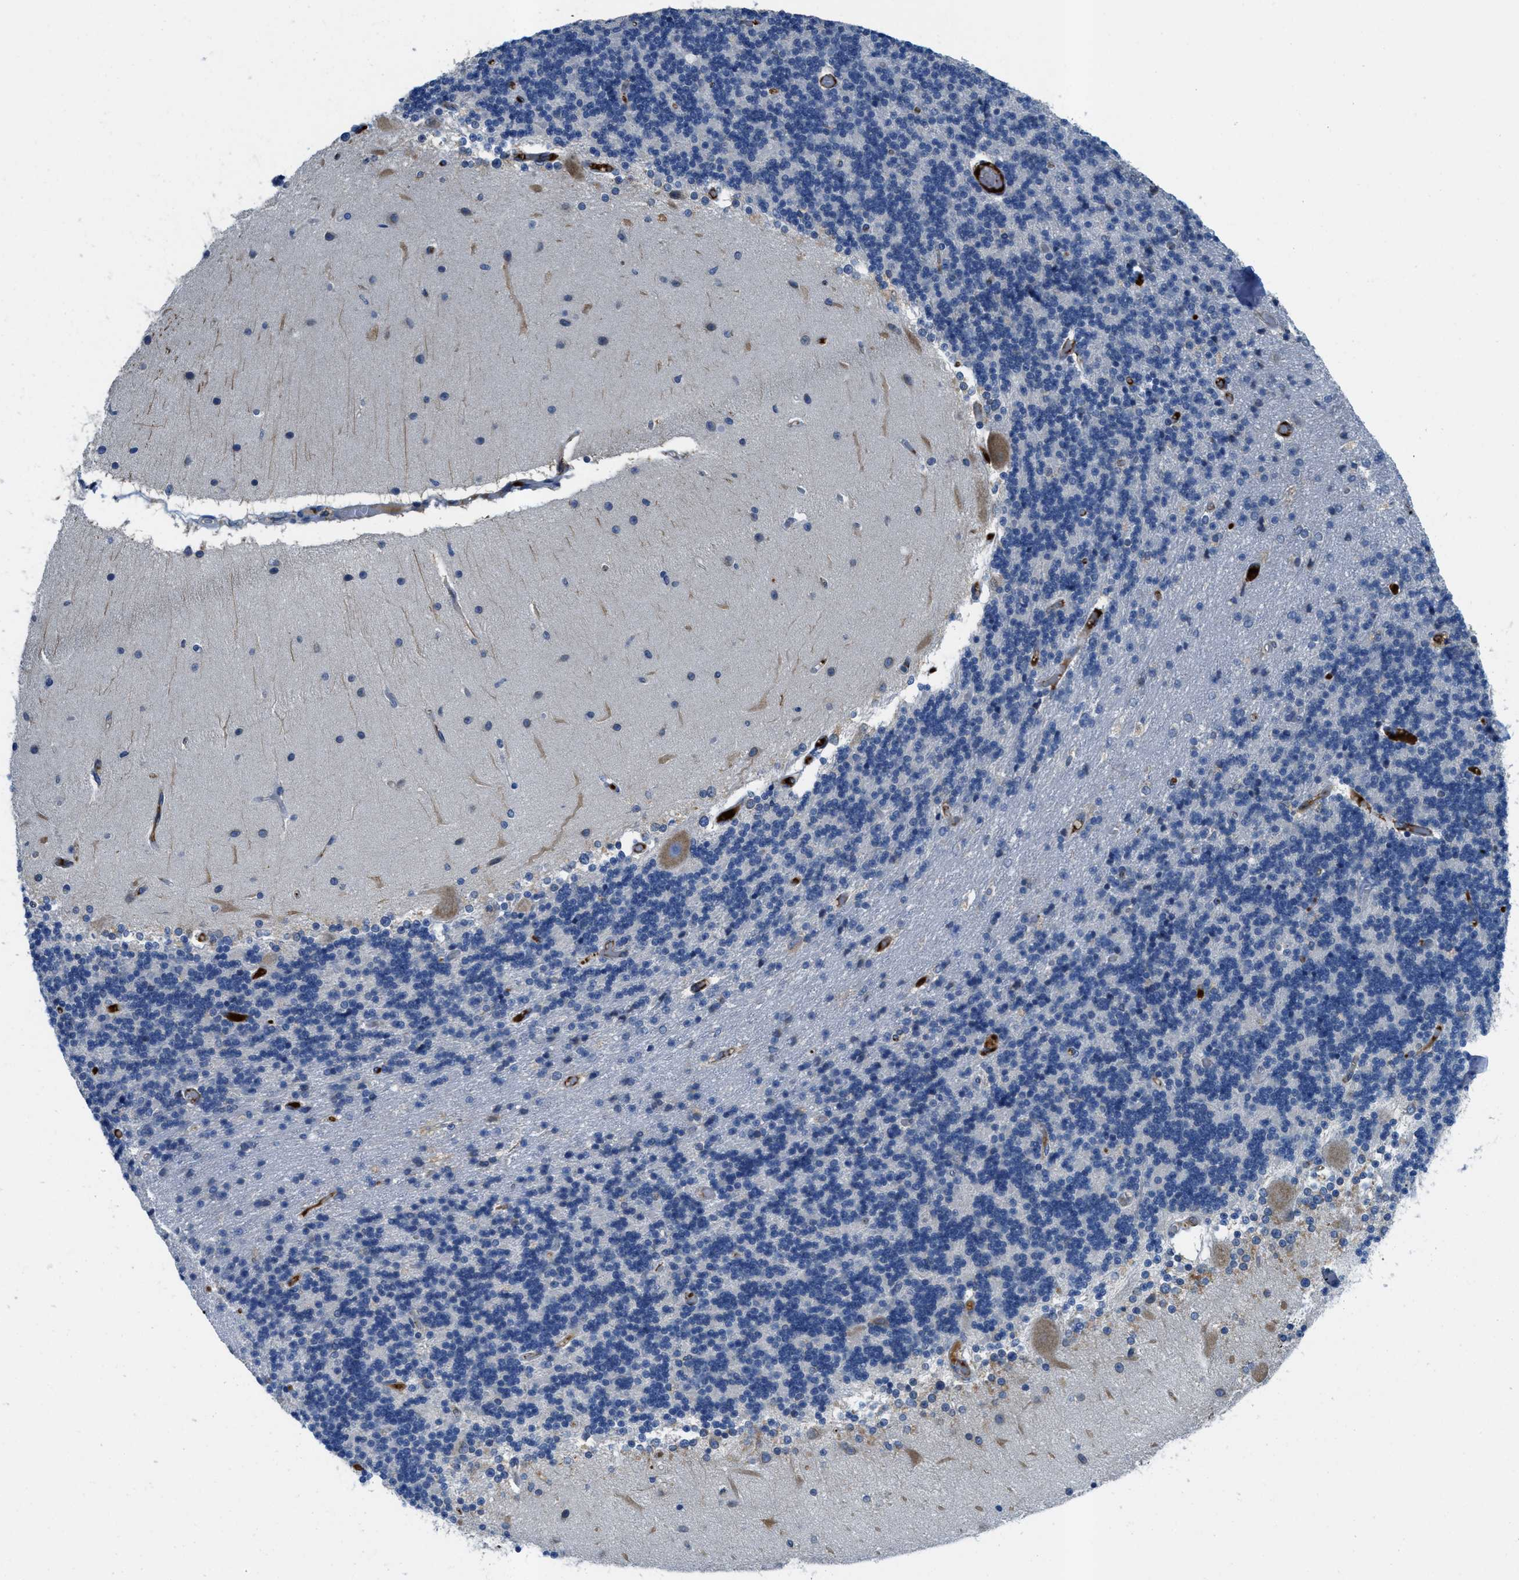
{"staining": {"intensity": "negative", "quantity": "none", "location": "none"}, "tissue": "cerebellum", "cell_type": "Cells in granular layer", "image_type": "normal", "snomed": [{"axis": "morphology", "description": "Normal tissue, NOS"}, {"axis": "topography", "description": "Cerebellum"}], "caption": "Cells in granular layer show no significant protein expression in benign cerebellum. Nuclei are stained in blue.", "gene": "MPDU1", "patient": {"sex": "female", "age": 54}}